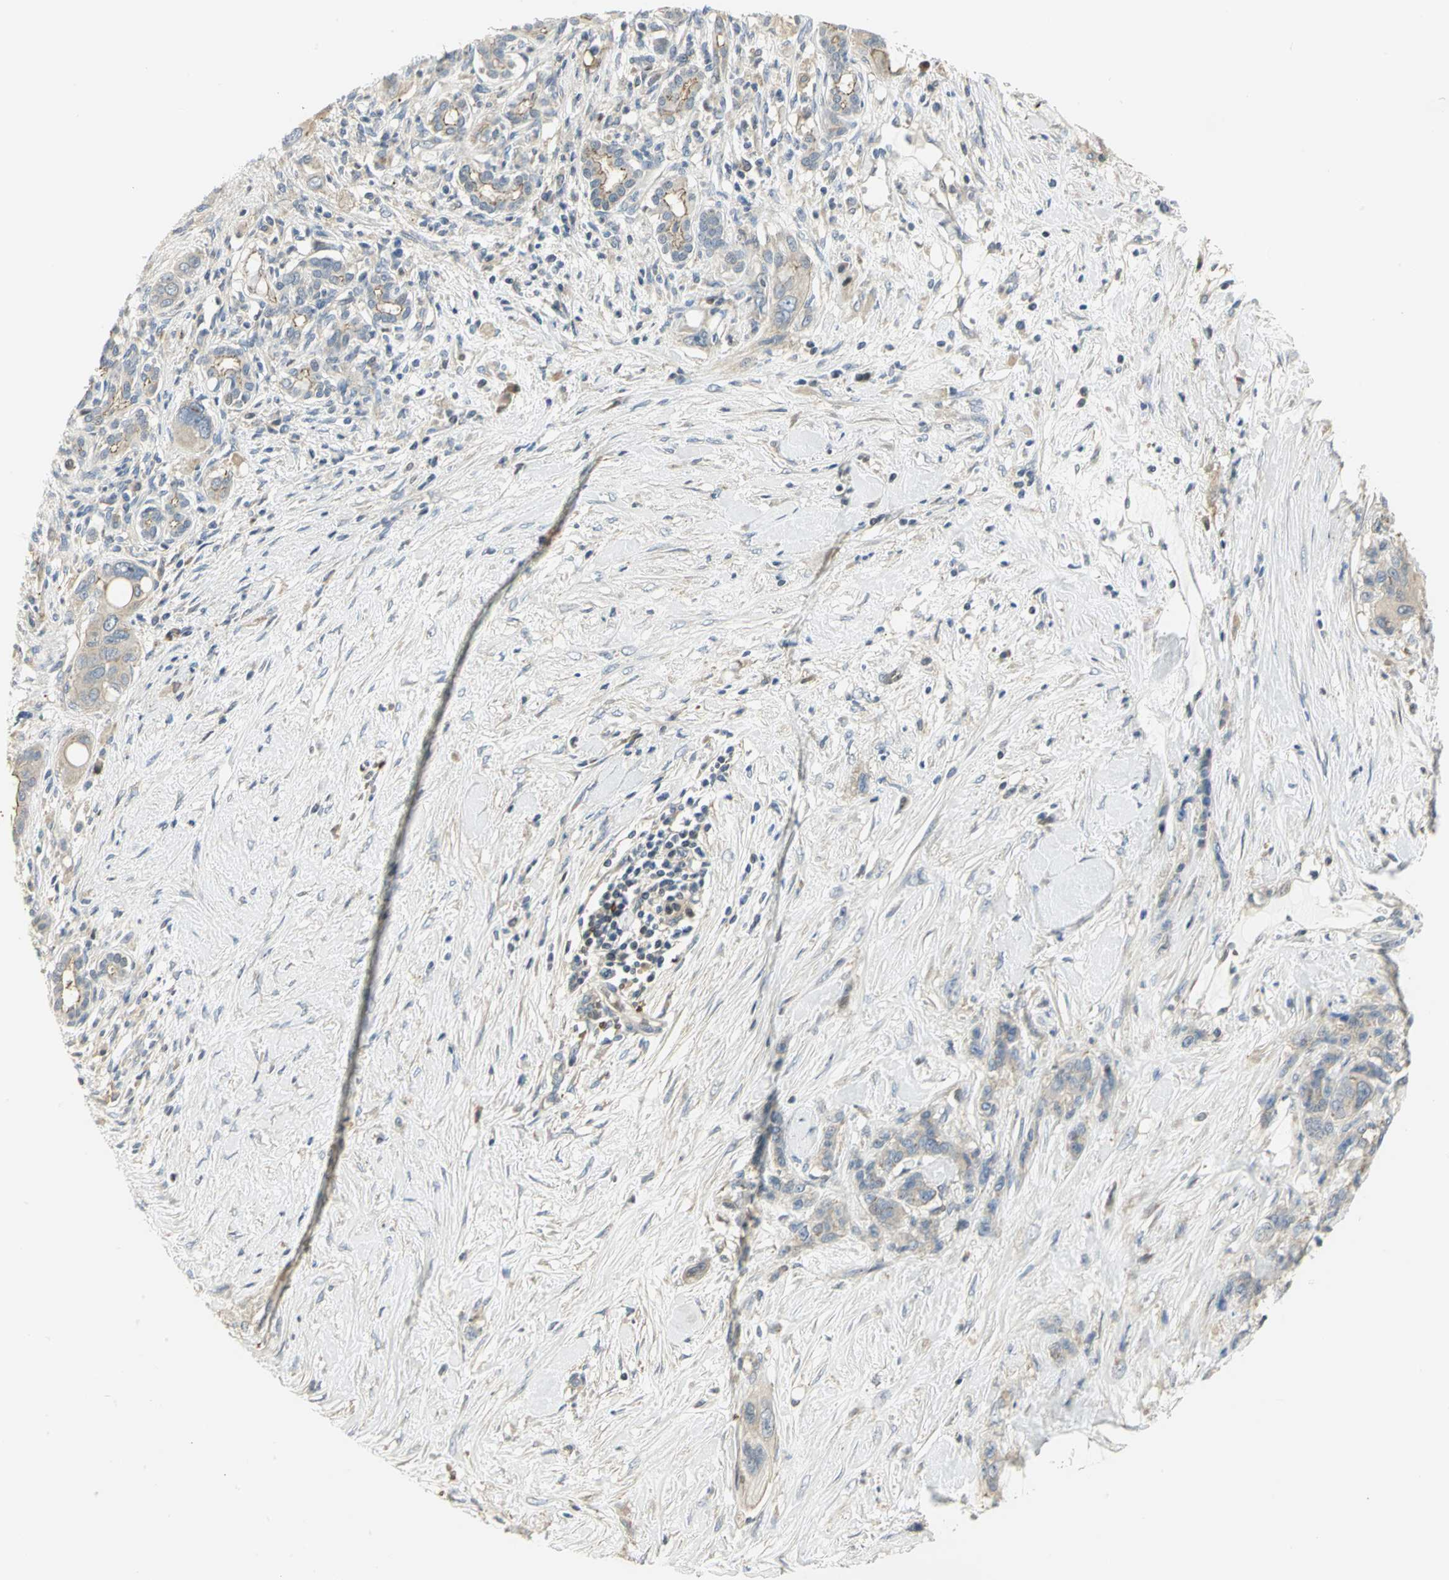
{"staining": {"intensity": "moderate", "quantity": "25%-75%", "location": "cytoplasmic/membranous"}, "tissue": "pancreatic cancer", "cell_type": "Tumor cells", "image_type": "cancer", "snomed": [{"axis": "morphology", "description": "Adenocarcinoma, NOS"}, {"axis": "topography", "description": "Pancreas"}], "caption": "DAB (3,3'-diaminobenzidine) immunohistochemical staining of pancreatic cancer demonstrates moderate cytoplasmic/membranous protein staining in about 25%-75% of tumor cells.", "gene": "ANK1", "patient": {"sex": "male", "age": 46}}